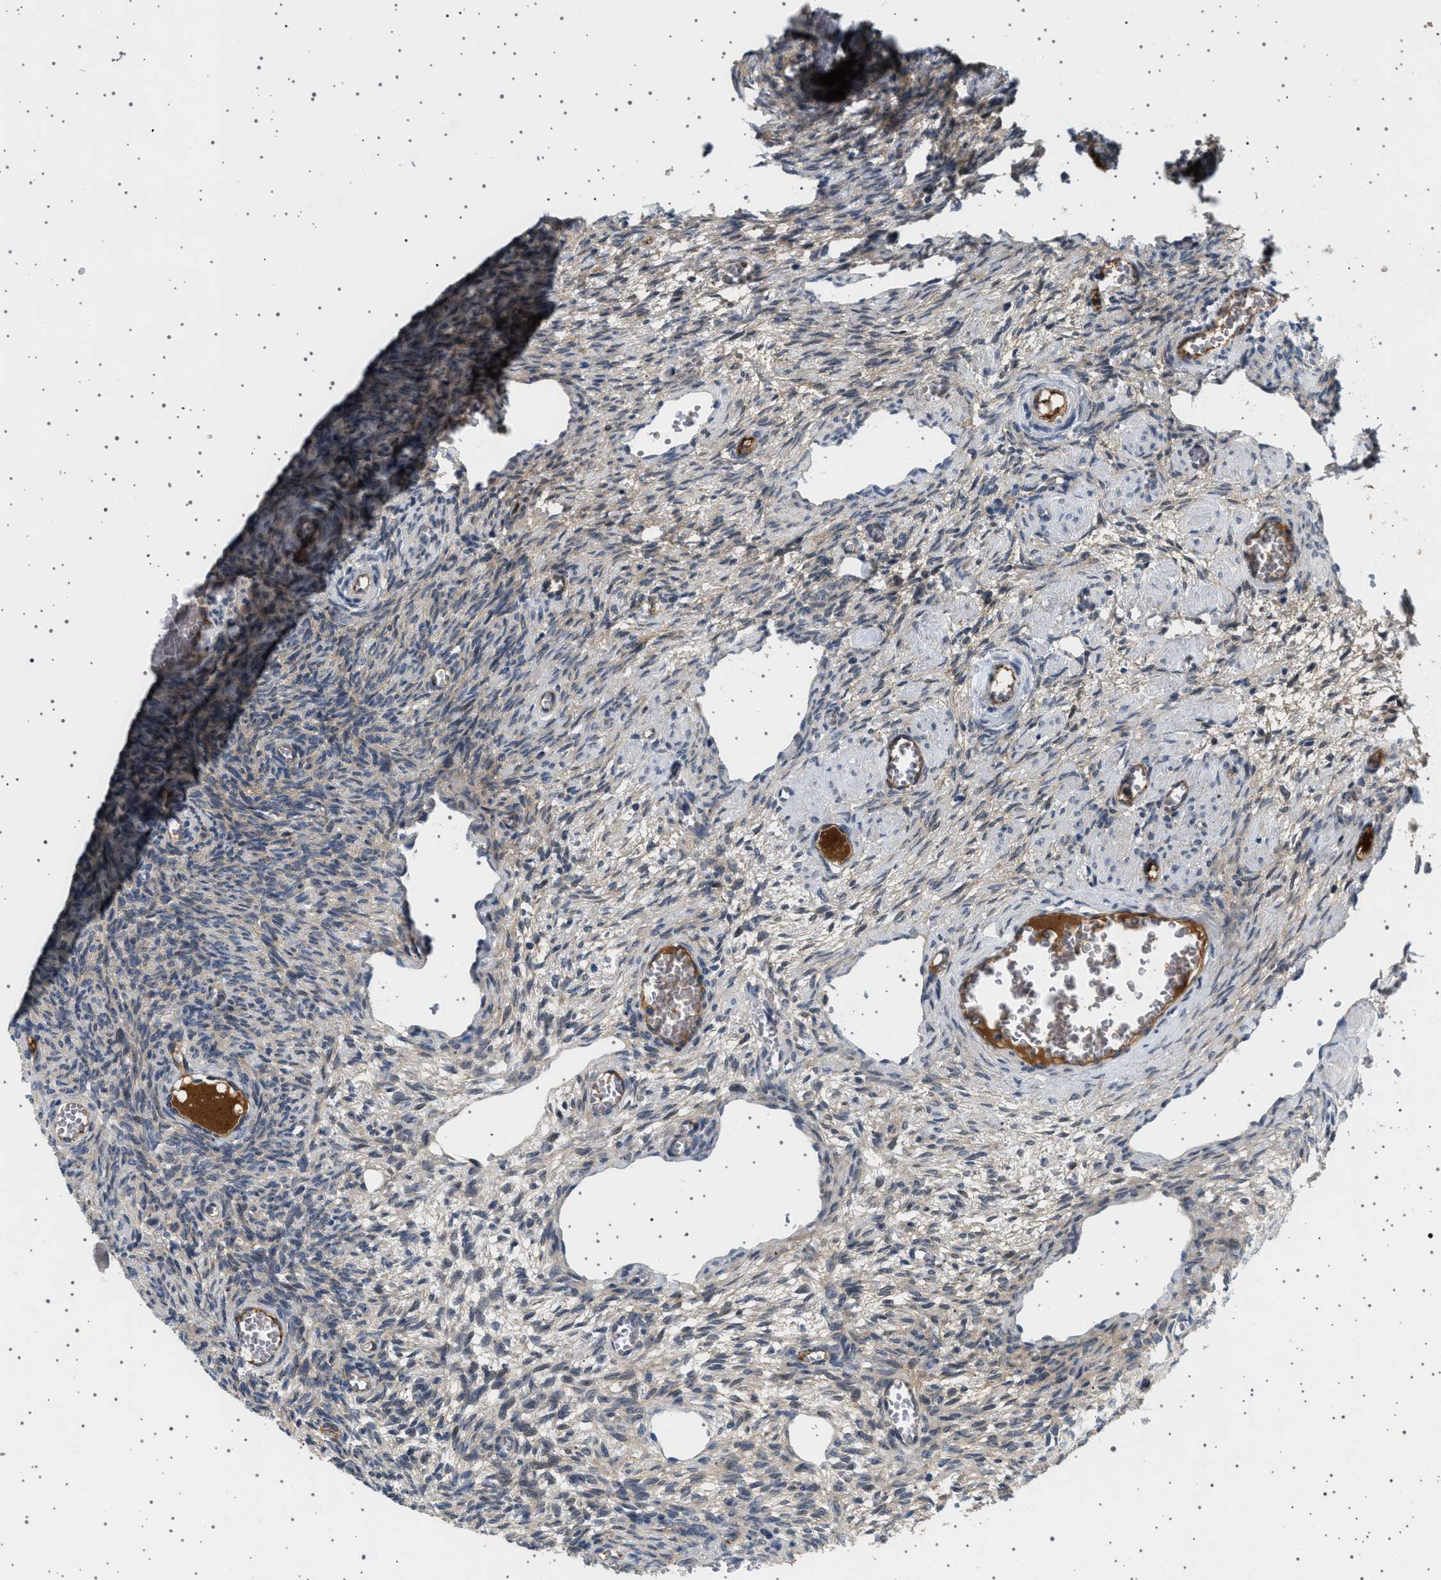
{"staining": {"intensity": "weak", "quantity": "25%-75%", "location": "cytoplasmic/membranous"}, "tissue": "ovary", "cell_type": "Ovarian stroma cells", "image_type": "normal", "snomed": [{"axis": "morphology", "description": "Normal tissue, NOS"}, {"axis": "topography", "description": "Ovary"}], "caption": "Normal ovary shows weak cytoplasmic/membranous staining in about 25%-75% of ovarian stroma cells.", "gene": "PLPP6", "patient": {"sex": "female", "age": 27}}